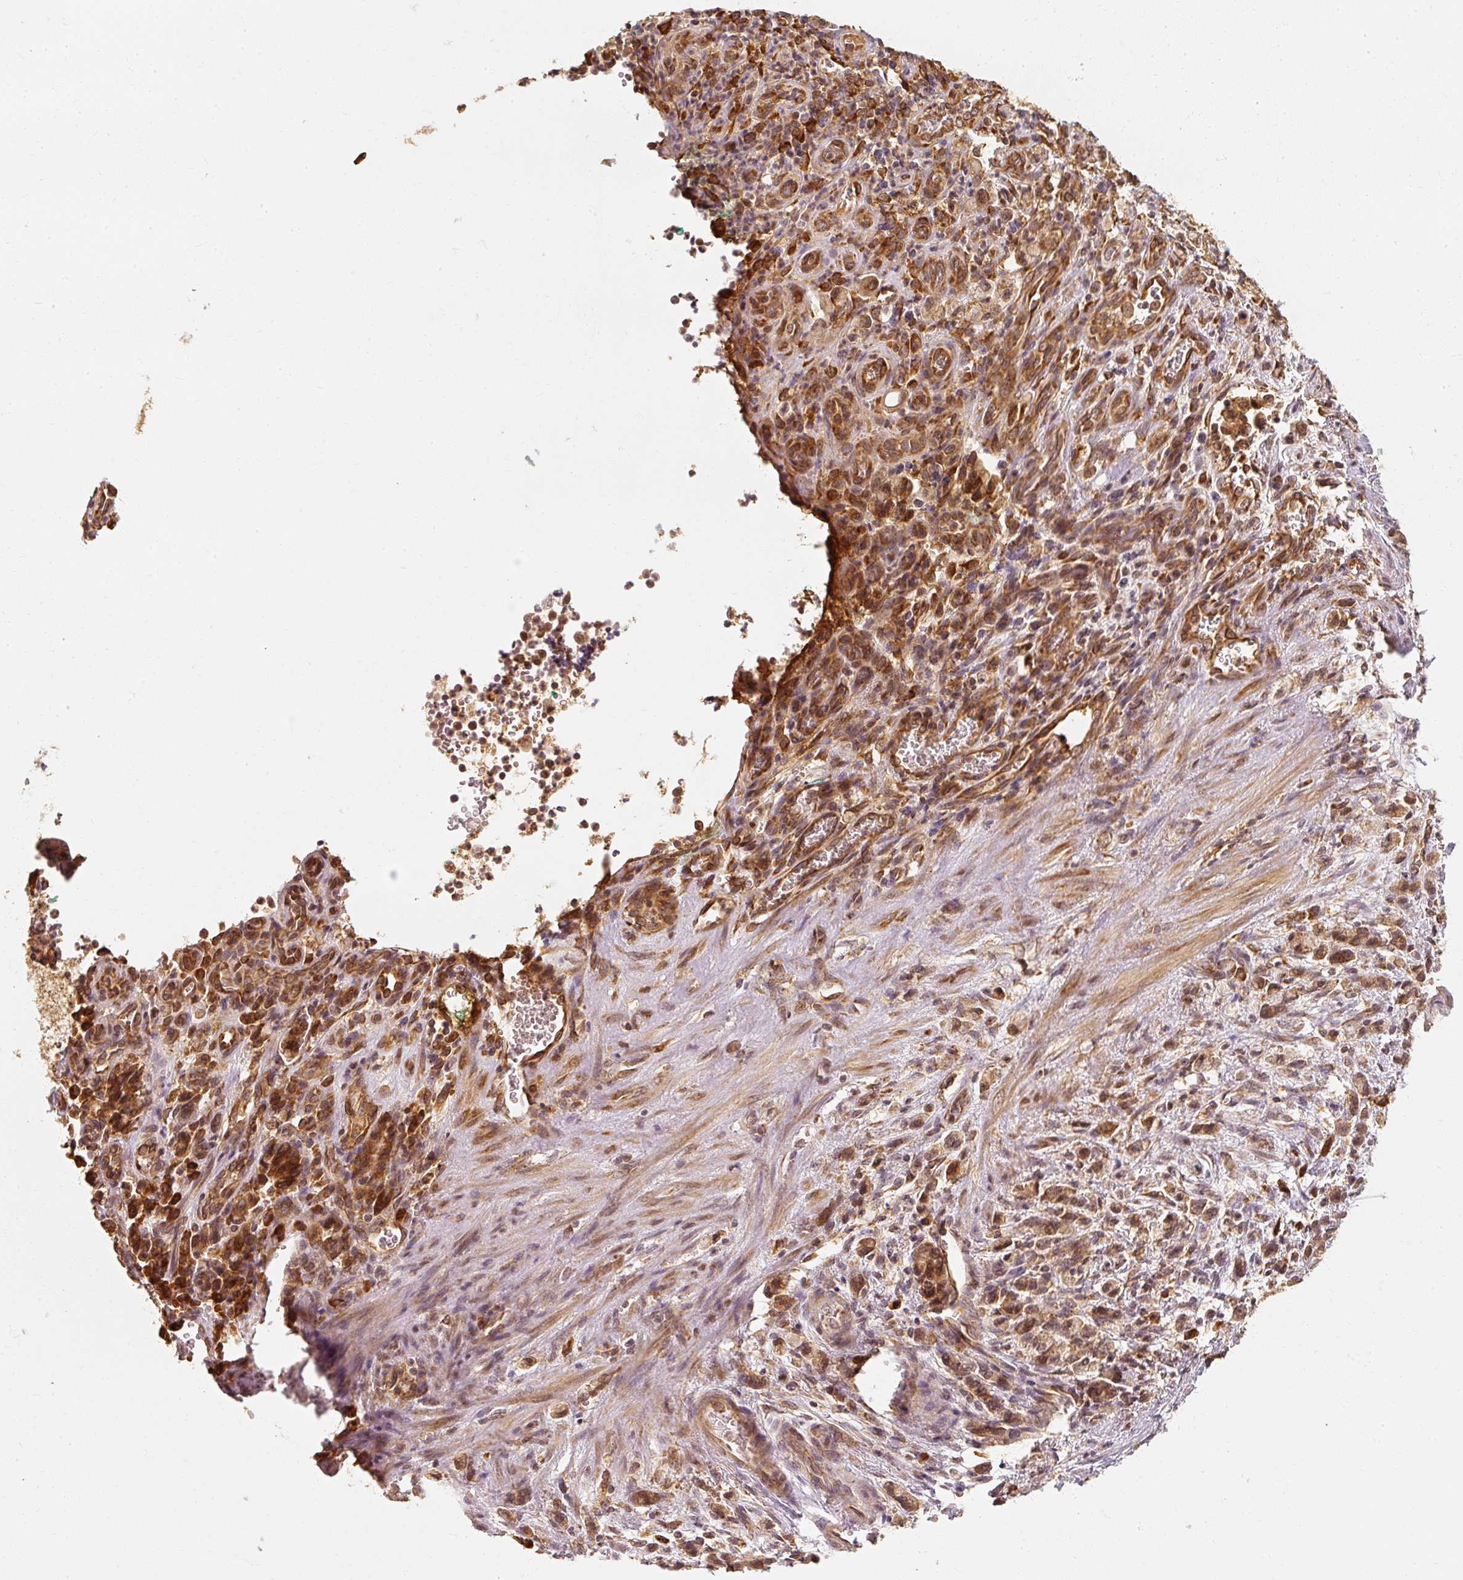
{"staining": {"intensity": "strong", "quantity": ">75%", "location": "cytoplasmic/membranous"}, "tissue": "stomach cancer", "cell_type": "Tumor cells", "image_type": "cancer", "snomed": [{"axis": "morphology", "description": "Adenocarcinoma, NOS"}, {"axis": "topography", "description": "Stomach"}], "caption": "Protein expression analysis of stomach adenocarcinoma reveals strong cytoplasmic/membranous expression in approximately >75% of tumor cells.", "gene": "EEF1A2", "patient": {"sex": "male", "age": 77}}